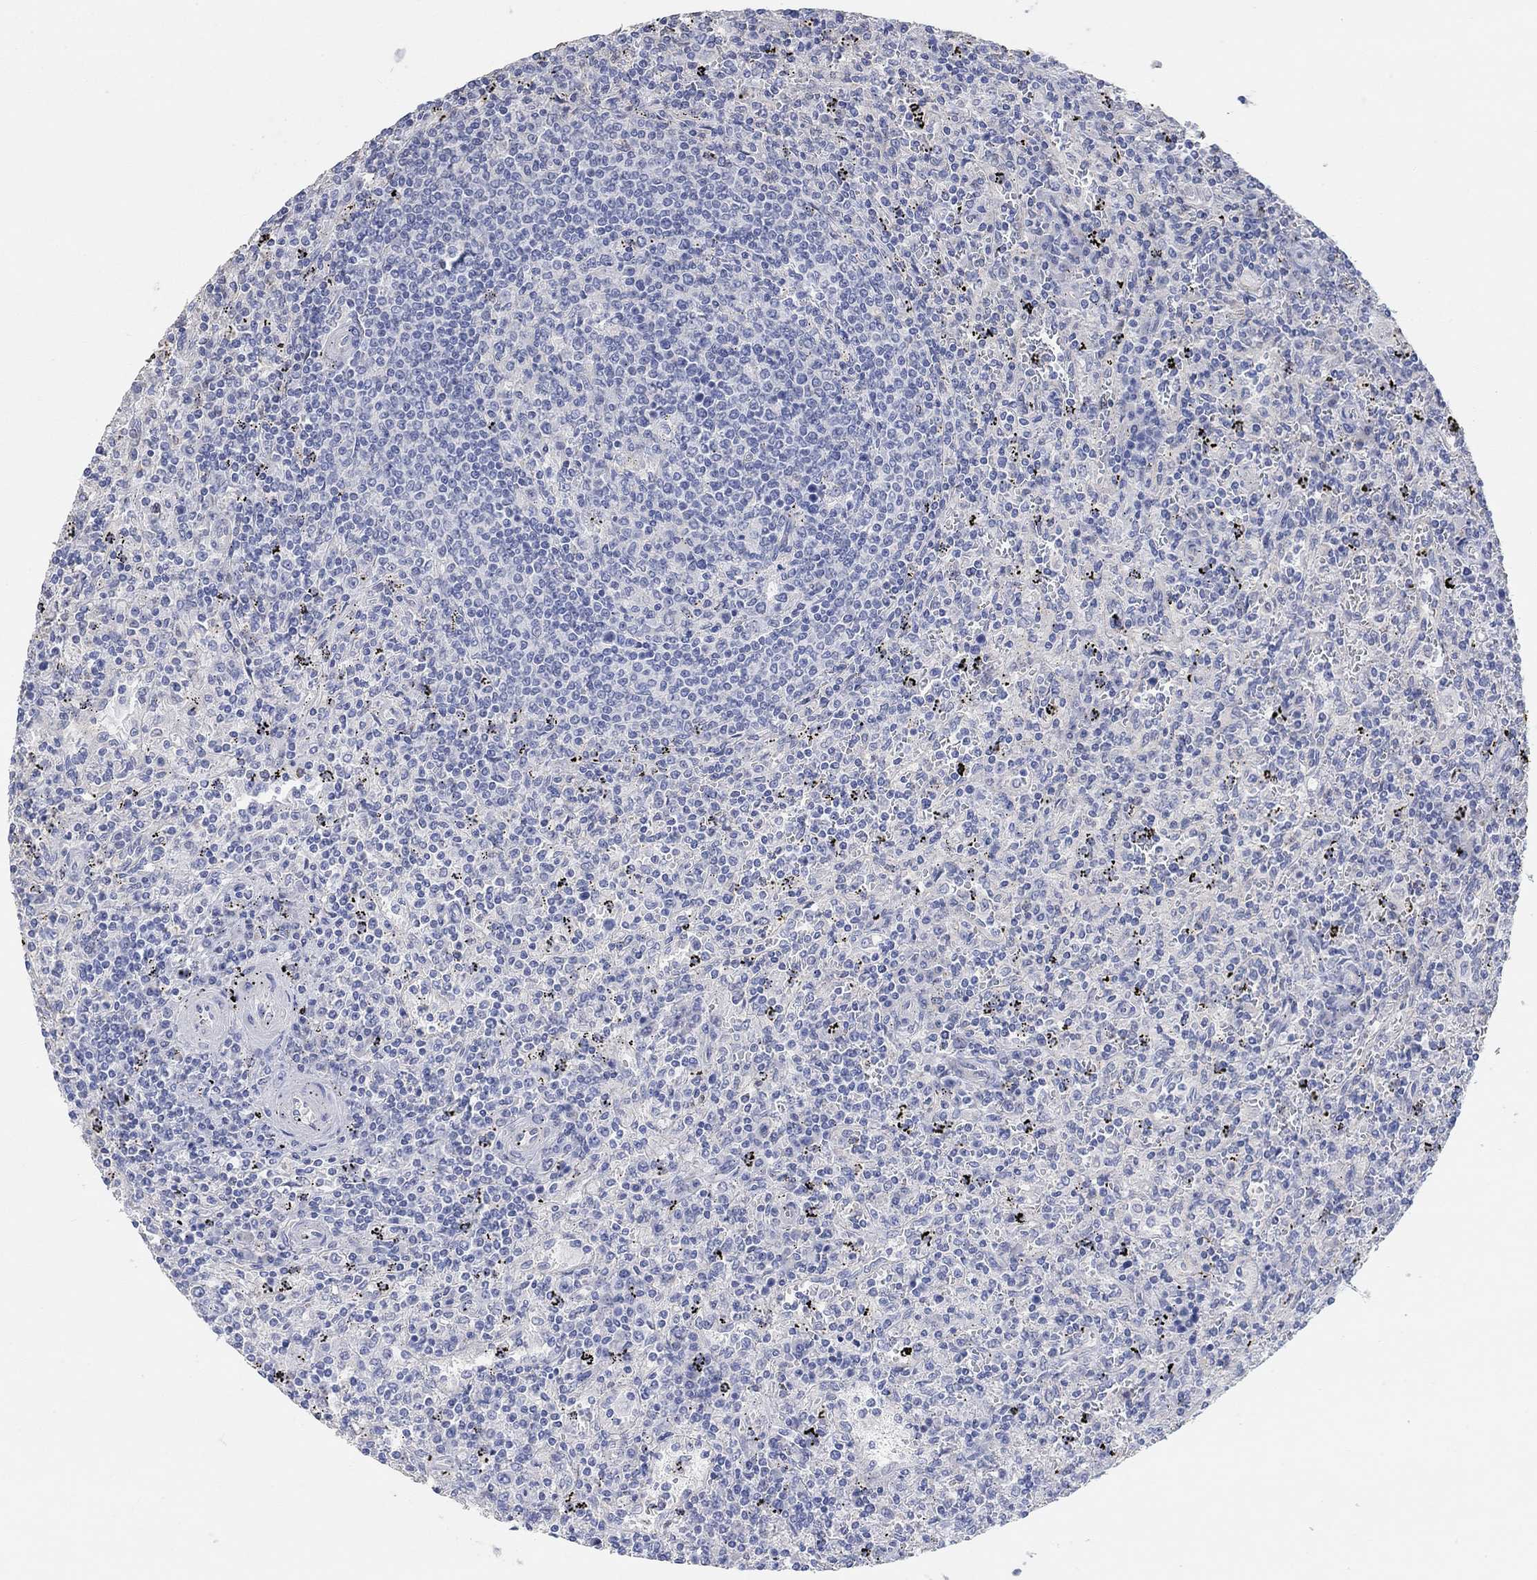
{"staining": {"intensity": "negative", "quantity": "none", "location": "none"}, "tissue": "lymphoma", "cell_type": "Tumor cells", "image_type": "cancer", "snomed": [{"axis": "morphology", "description": "Malignant lymphoma, non-Hodgkin's type, Low grade"}, {"axis": "topography", "description": "Spleen"}], "caption": "A histopathology image of lymphoma stained for a protein shows no brown staining in tumor cells.", "gene": "NLRP14", "patient": {"sex": "male", "age": 62}}